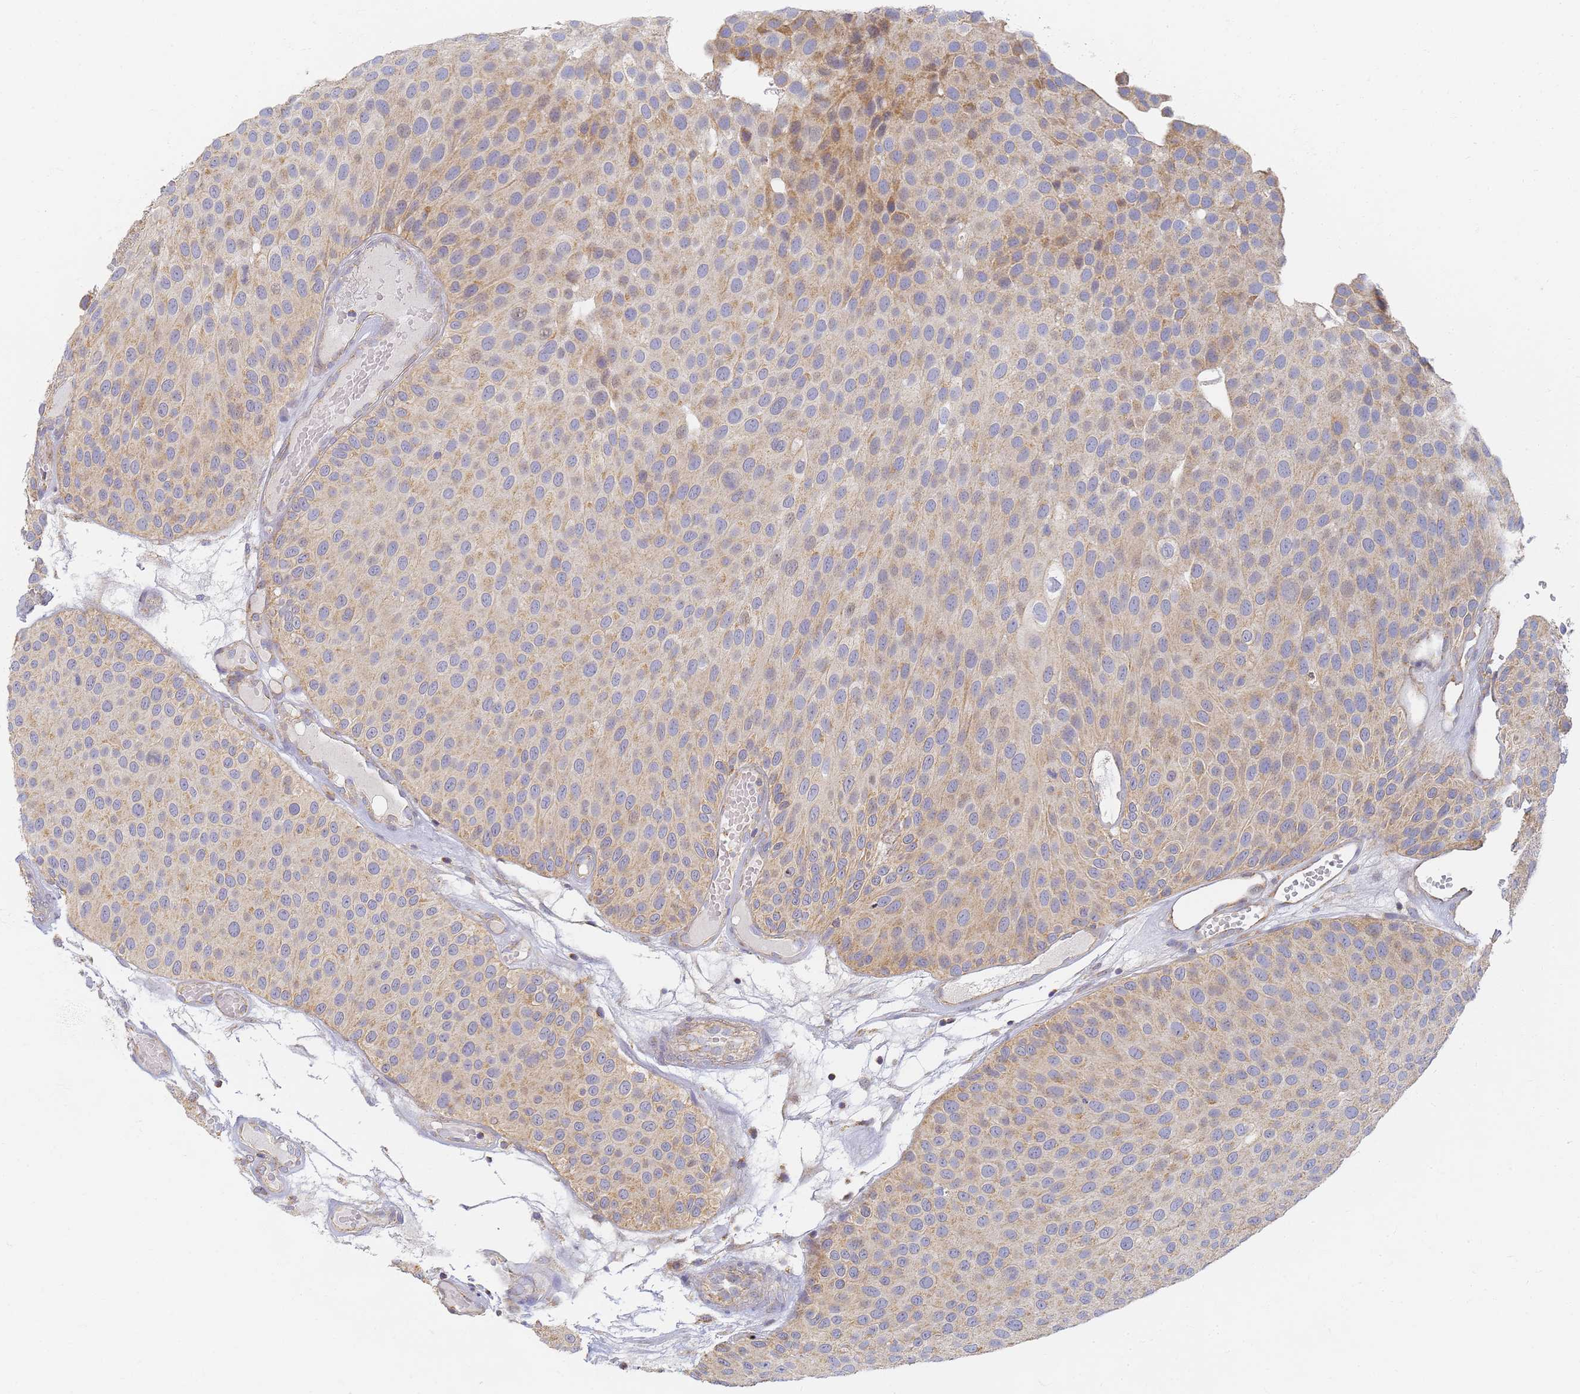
{"staining": {"intensity": "moderate", "quantity": "25%-75%", "location": "cytoplasmic/membranous"}, "tissue": "urothelial cancer", "cell_type": "Tumor cells", "image_type": "cancer", "snomed": [{"axis": "morphology", "description": "Urothelial carcinoma, Low grade"}, {"axis": "topography", "description": "Urinary bladder"}], "caption": "The immunohistochemical stain shows moderate cytoplasmic/membranous staining in tumor cells of urothelial cancer tissue.", "gene": "UTP23", "patient": {"sex": "male", "age": 89}}